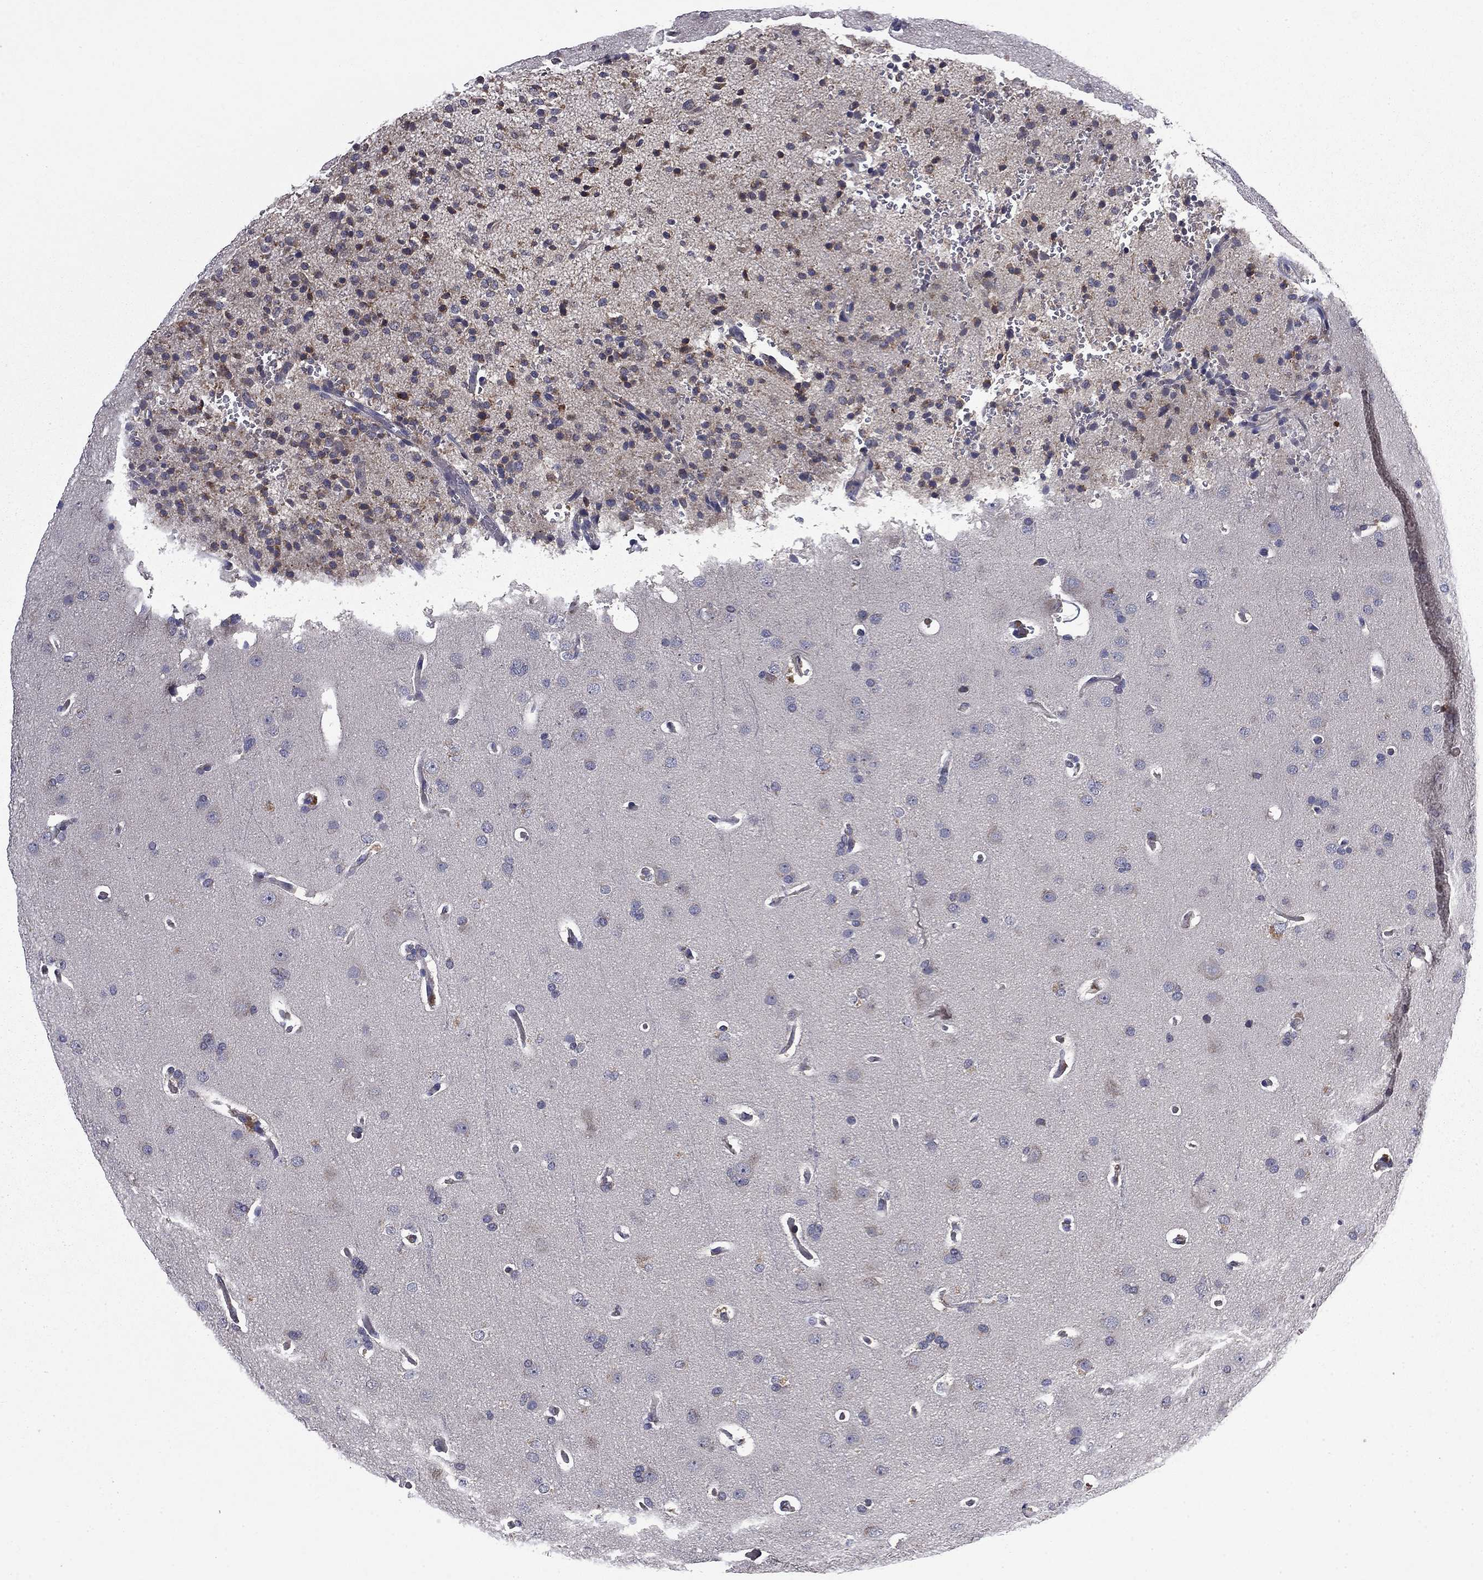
{"staining": {"intensity": "moderate", "quantity": "<25%", "location": "nuclear"}, "tissue": "glioma", "cell_type": "Tumor cells", "image_type": "cancer", "snomed": [{"axis": "morphology", "description": "Glioma, malignant, Low grade"}, {"axis": "topography", "description": "Brain"}], "caption": "DAB (3,3'-diaminobenzidine) immunohistochemical staining of human glioma shows moderate nuclear protein staining in about <25% of tumor cells.", "gene": "CEACAM7", "patient": {"sex": "male", "age": 41}}